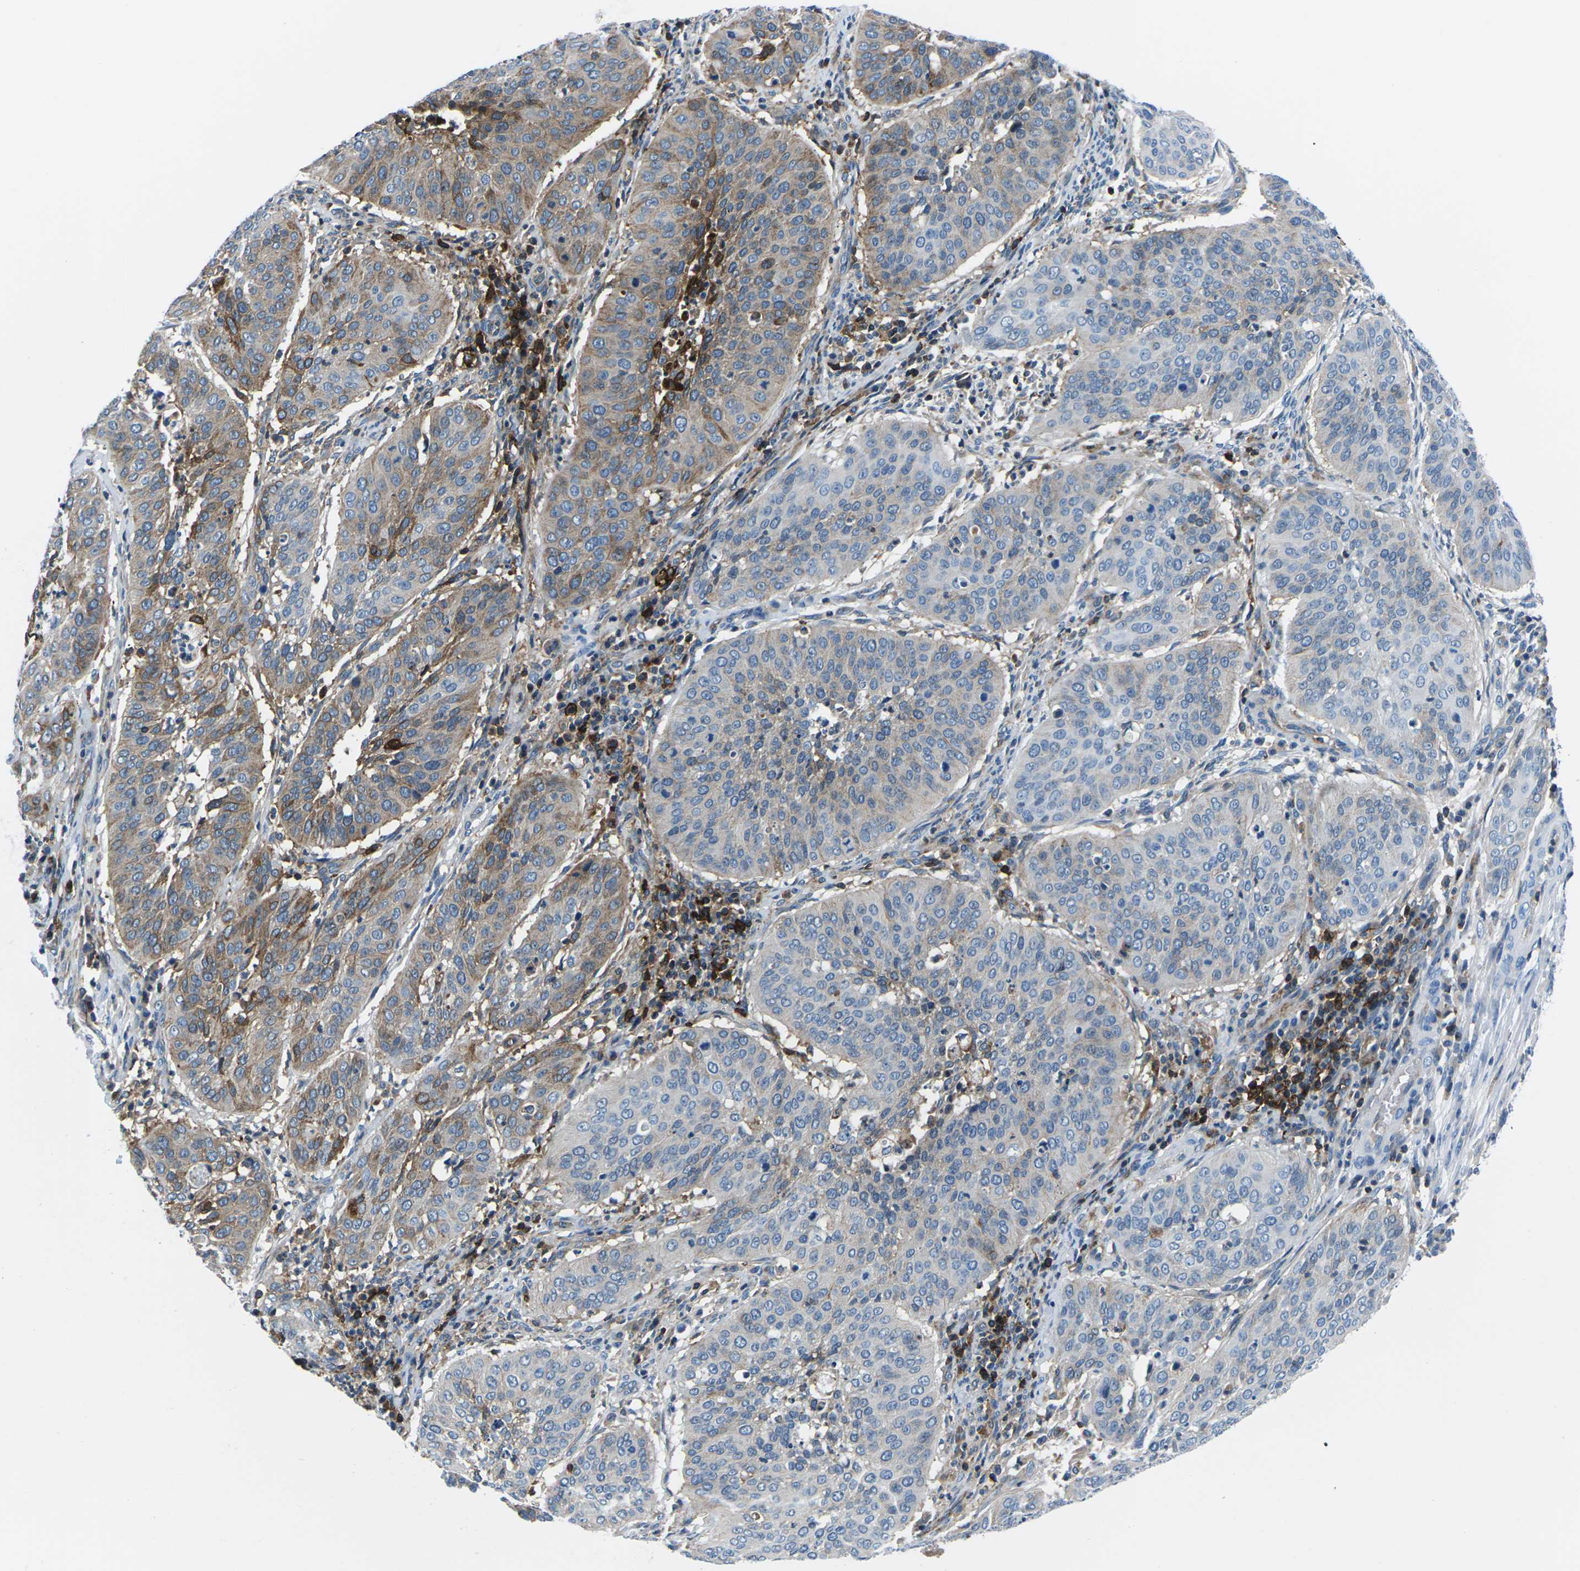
{"staining": {"intensity": "weak", "quantity": ">75%", "location": "cytoplasmic/membranous"}, "tissue": "cervical cancer", "cell_type": "Tumor cells", "image_type": "cancer", "snomed": [{"axis": "morphology", "description": "Normal tissue, NOS"}, {"axis": "morphology", "description": "Squamous cell carcinoma, NOS"}, {"axis": "topography", "description": "Cervix"}], "caption": "Squamous cell carcinoma (cervical) stained for a protein demonstrates weak cytoplasmic/membranous positivity in tumor cells.", "gene": "SOCS4", "patient": {"sex": "female", "age": 39}}